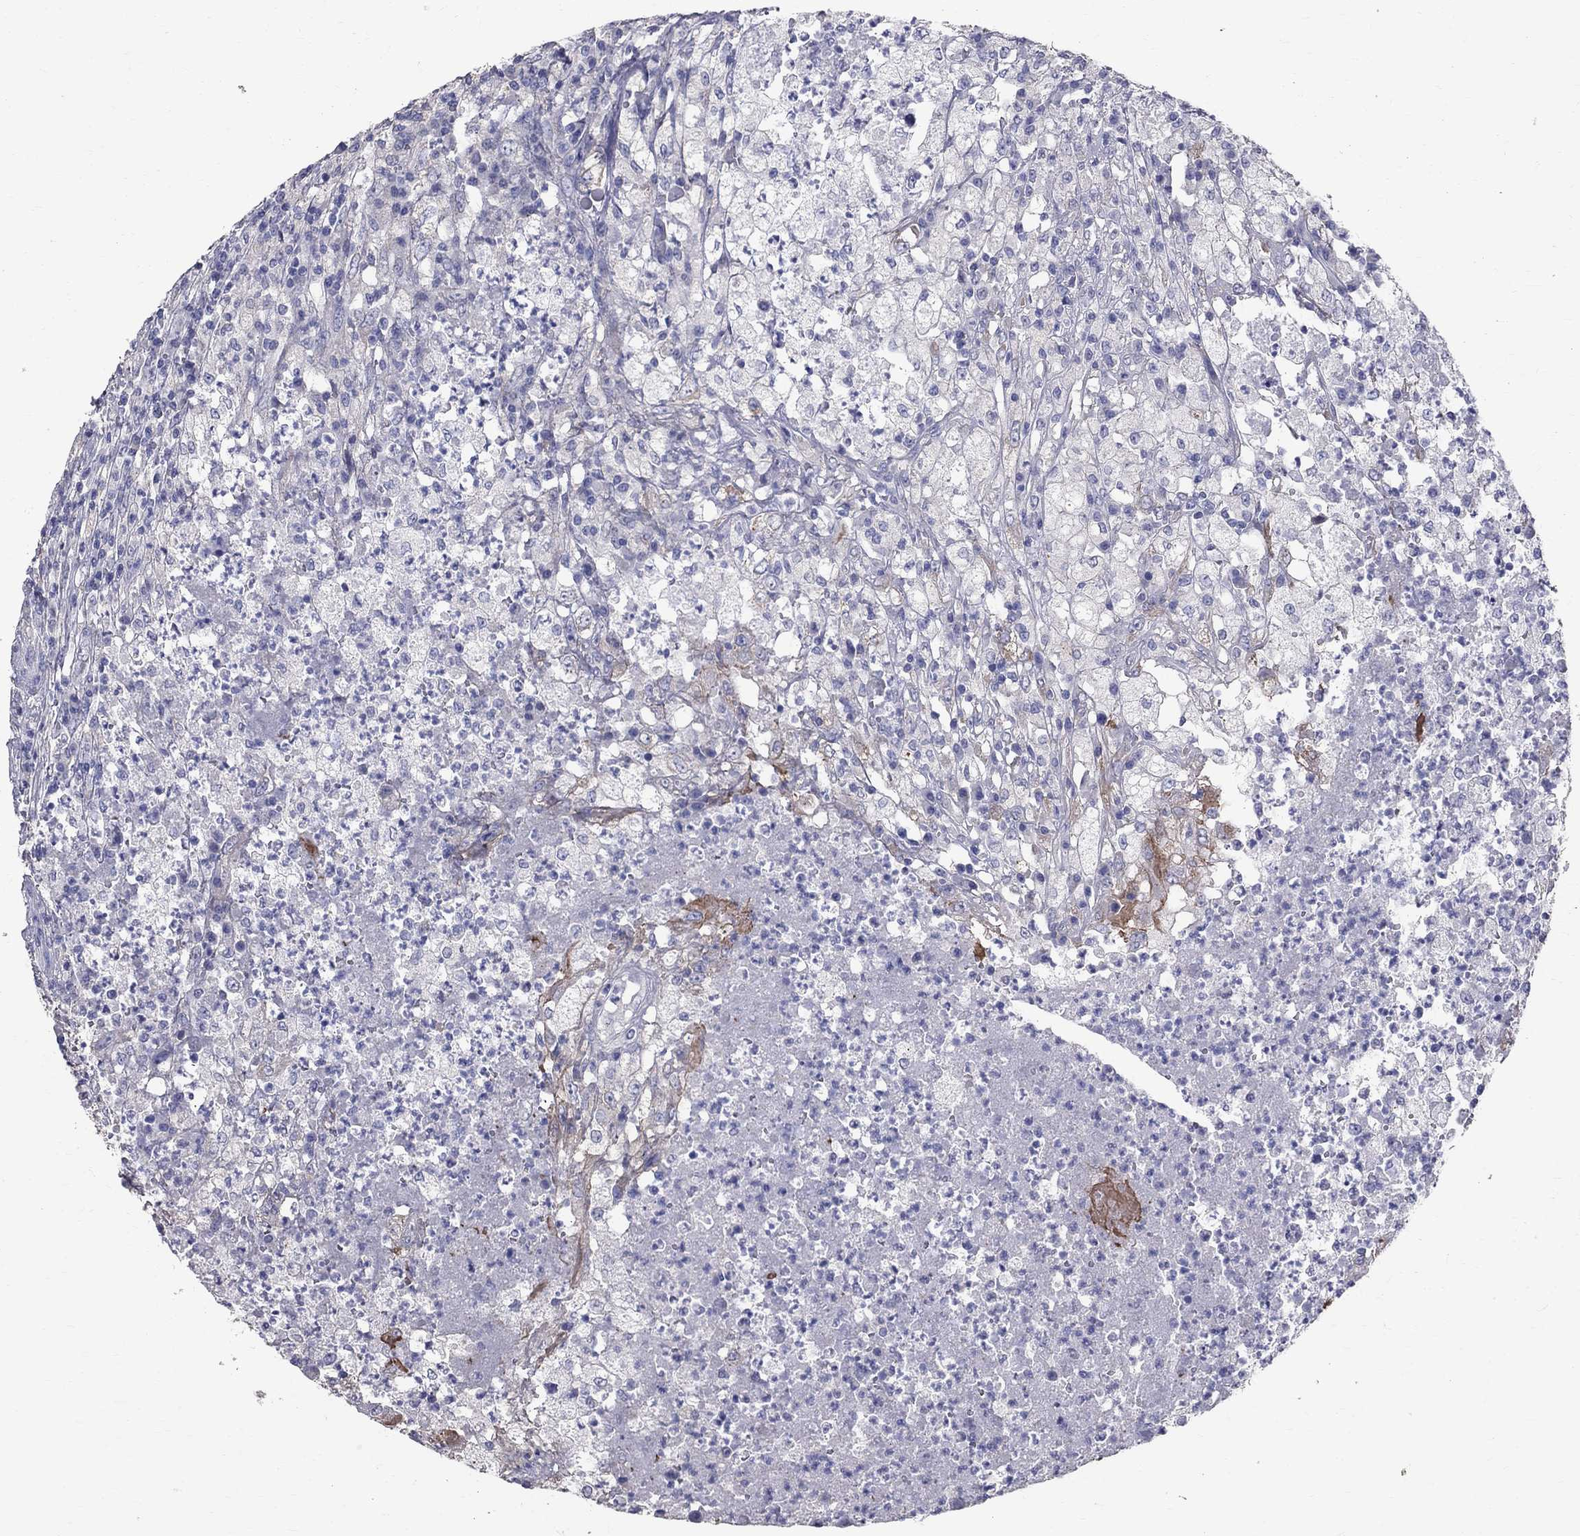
{"staining": {"intensity": "negative", "quantity": "none", "location": "none"}, "tissue": "testis cancer", "cell_type": "Tumor cells", "image_type": "cancer", "snomed": [{"axis": "morphology", "description": "Necrosis, NOS"}, {"axis": "morphology", "description": "Carcinoma, Embryonal, NOS"}, {"axis": "topography", "description": "Testis"}], "caption": "An image of human testis embryonal carcinoma is negative for staining in tumor cells. Nuclei are stained in blue.", "gene": "ANXA10", "patient": {"sex": "male", "age": 19}}